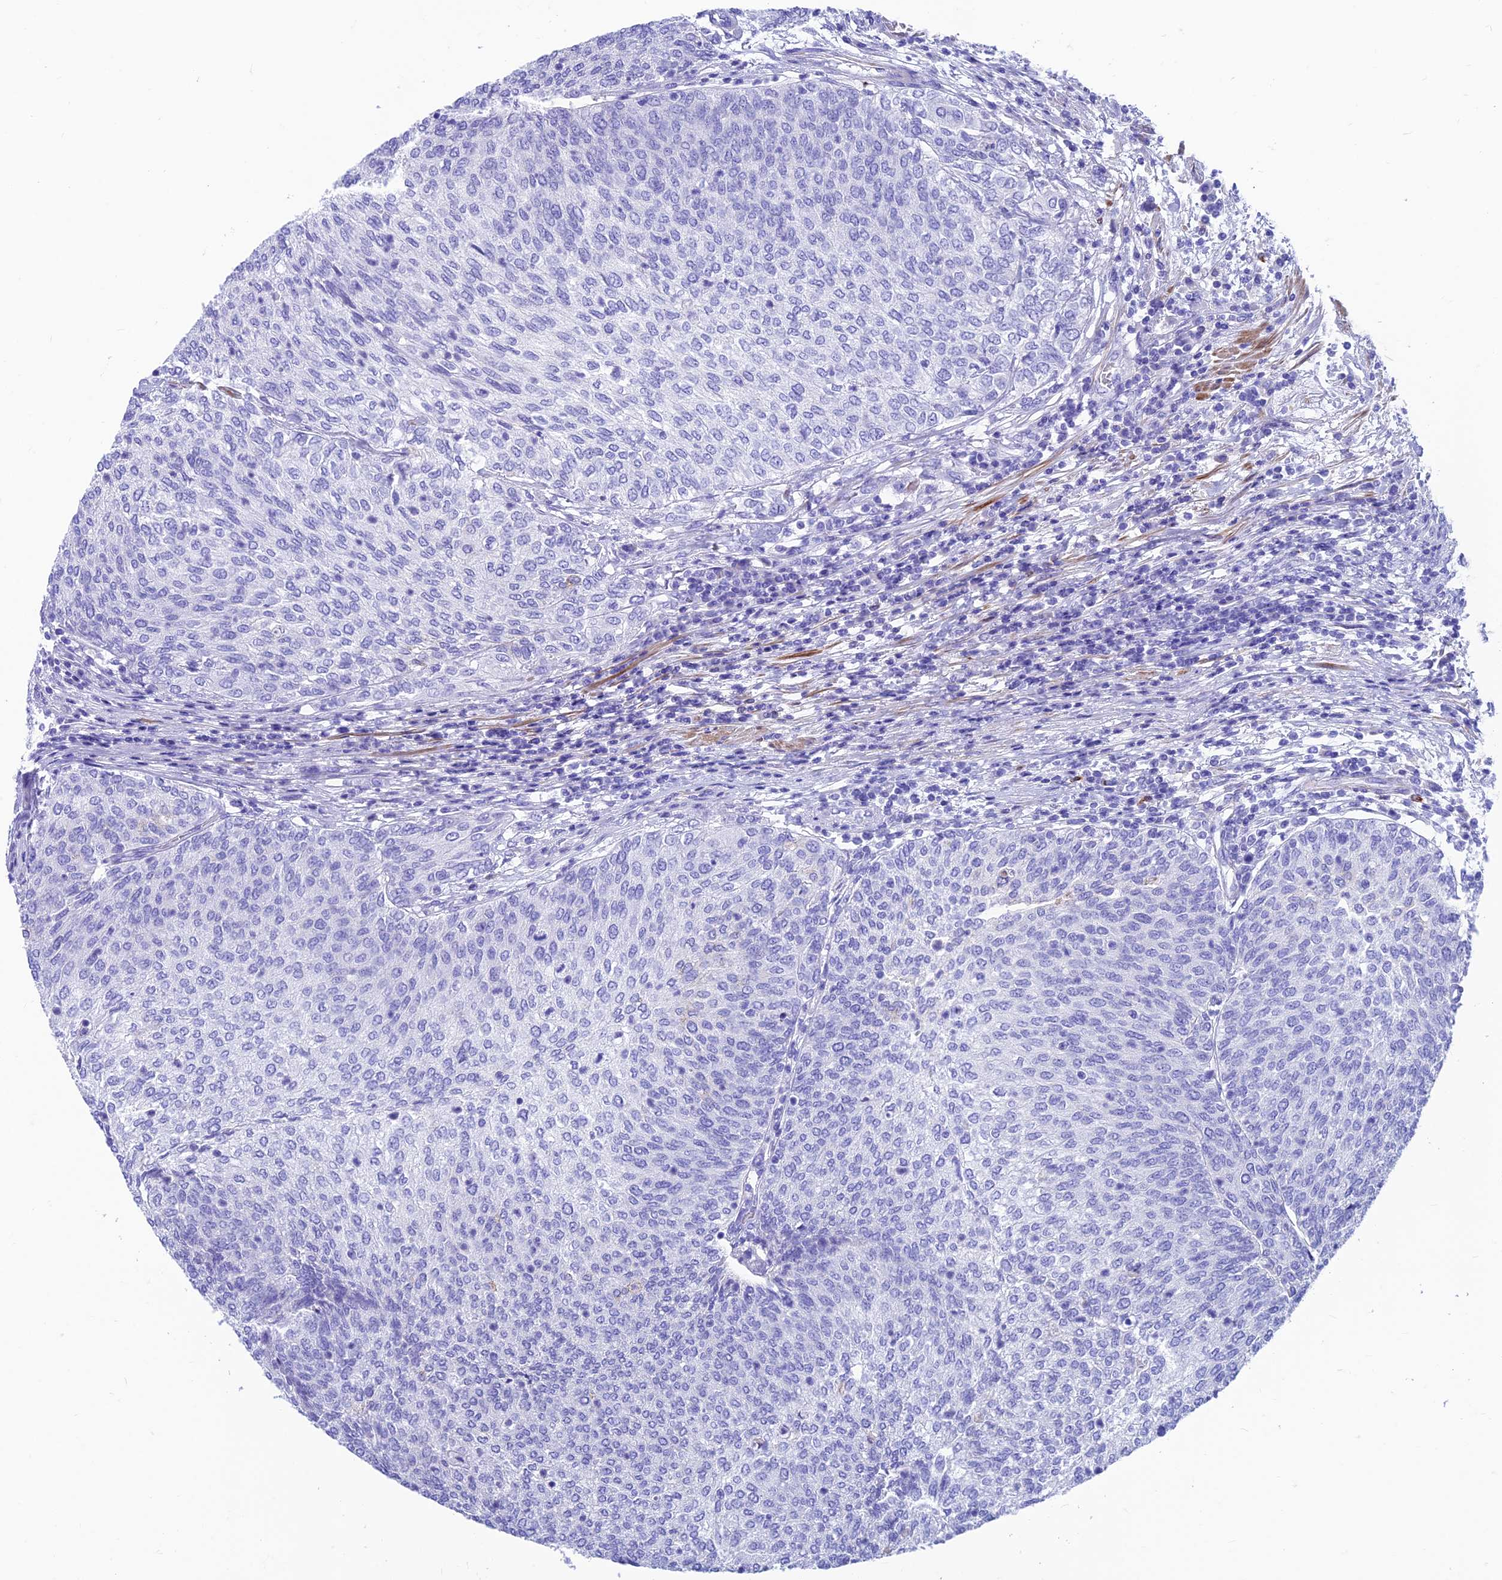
{"staining": {"intensity": "negative", "quantity": "none", "location": "none"}, "tissue": "urothelial cancer", "cell_type": "Tumor cells", "image_type": "cancer", "snomed": [{"axis": "morphology", "description": "Urothelial carcinoma, Low grade"}, {"axis": "topography", "description": "Urinary bladder"}], "caption": "High magnification brightfield microscopy of low-grade urothelial carcinoma stained with DAB (brown) and counterstained with hematoxylin (blue): tumor cells show no significant expression.", "gene": "GNG11", "patient": {"sex": "female", "age": 79}}